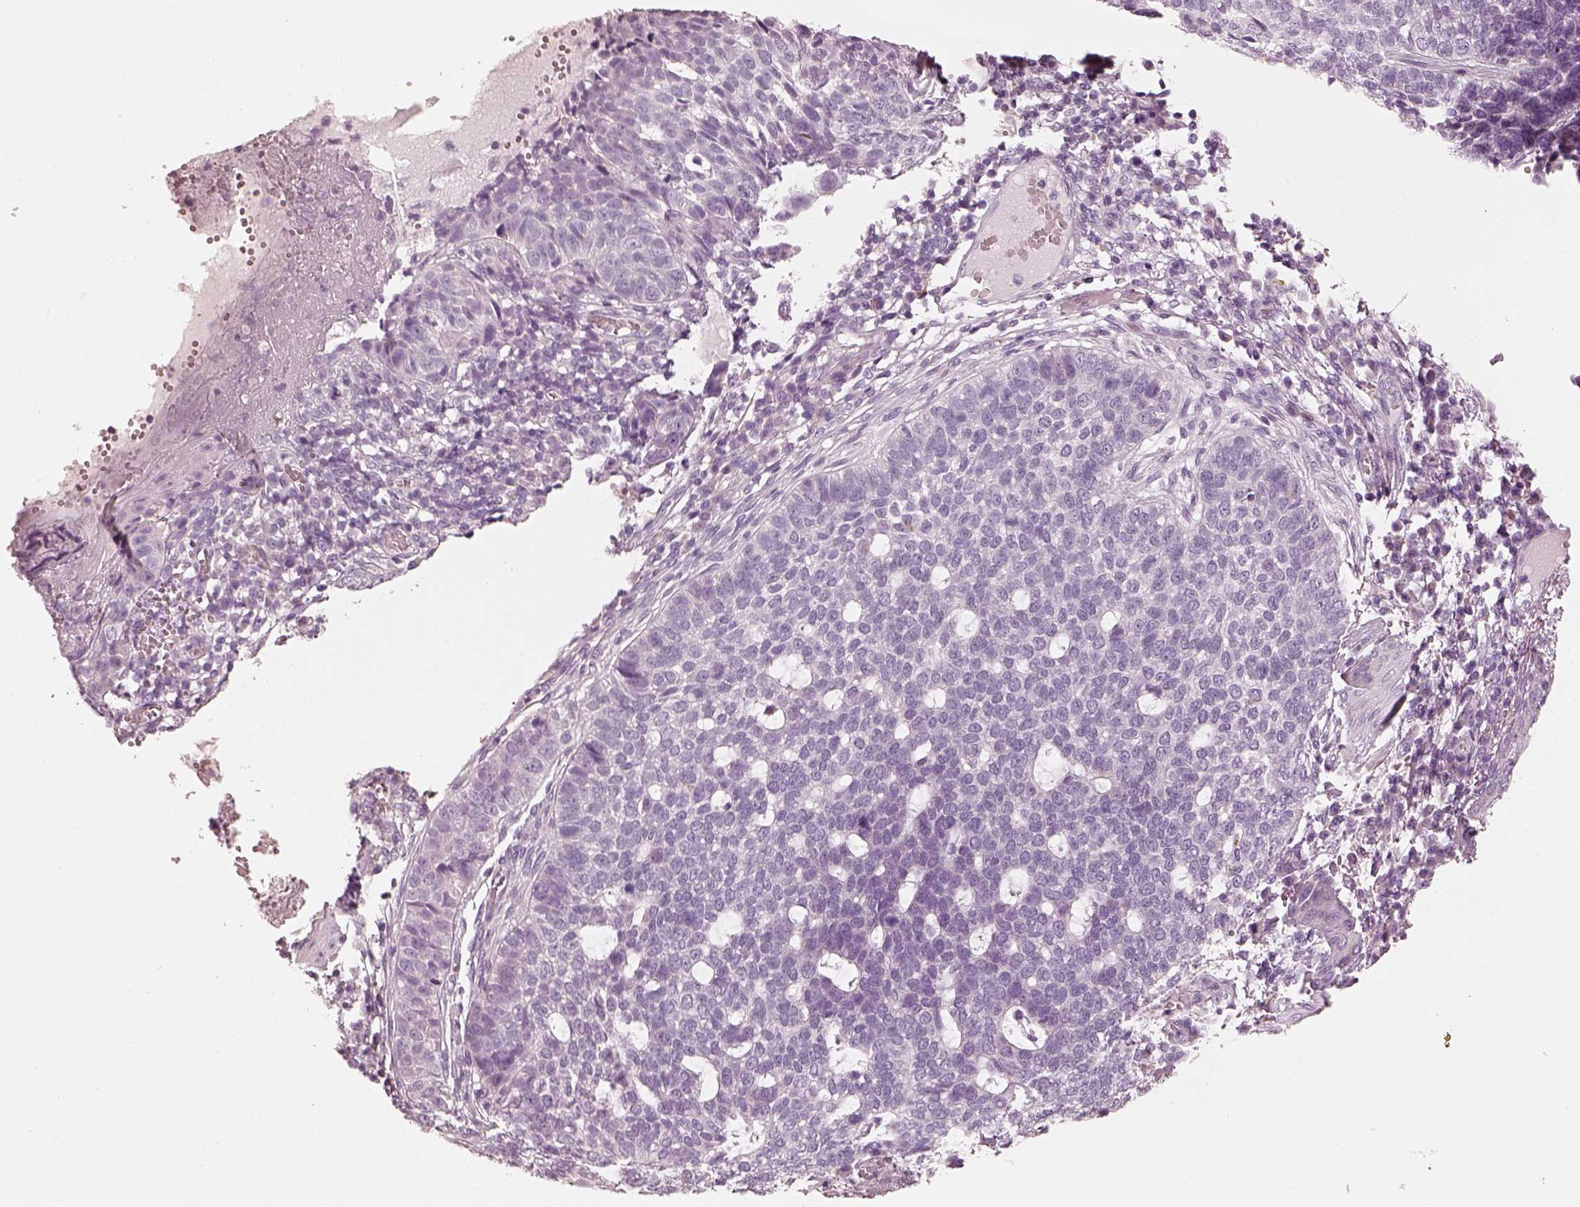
{"staining": {"intensity": "negative", "quantity": "none", "location": "none"}, "tissue": "skin cancer", "cell_type": "Tumor cells", "image_type": "cancer", "snomed": [{"axis": "morphology", "description": "Basal cell carcinoma"}, {"axis": "topography", "description": "Skin"}], "caption": "Human skin cancer (basal cell carcinoma) stained for a protein using immunohistochemistry (IHC) displays no expression in tumor cells.", "gene": "R3HDML", "patient": {"sex": "female", "age": 69}}